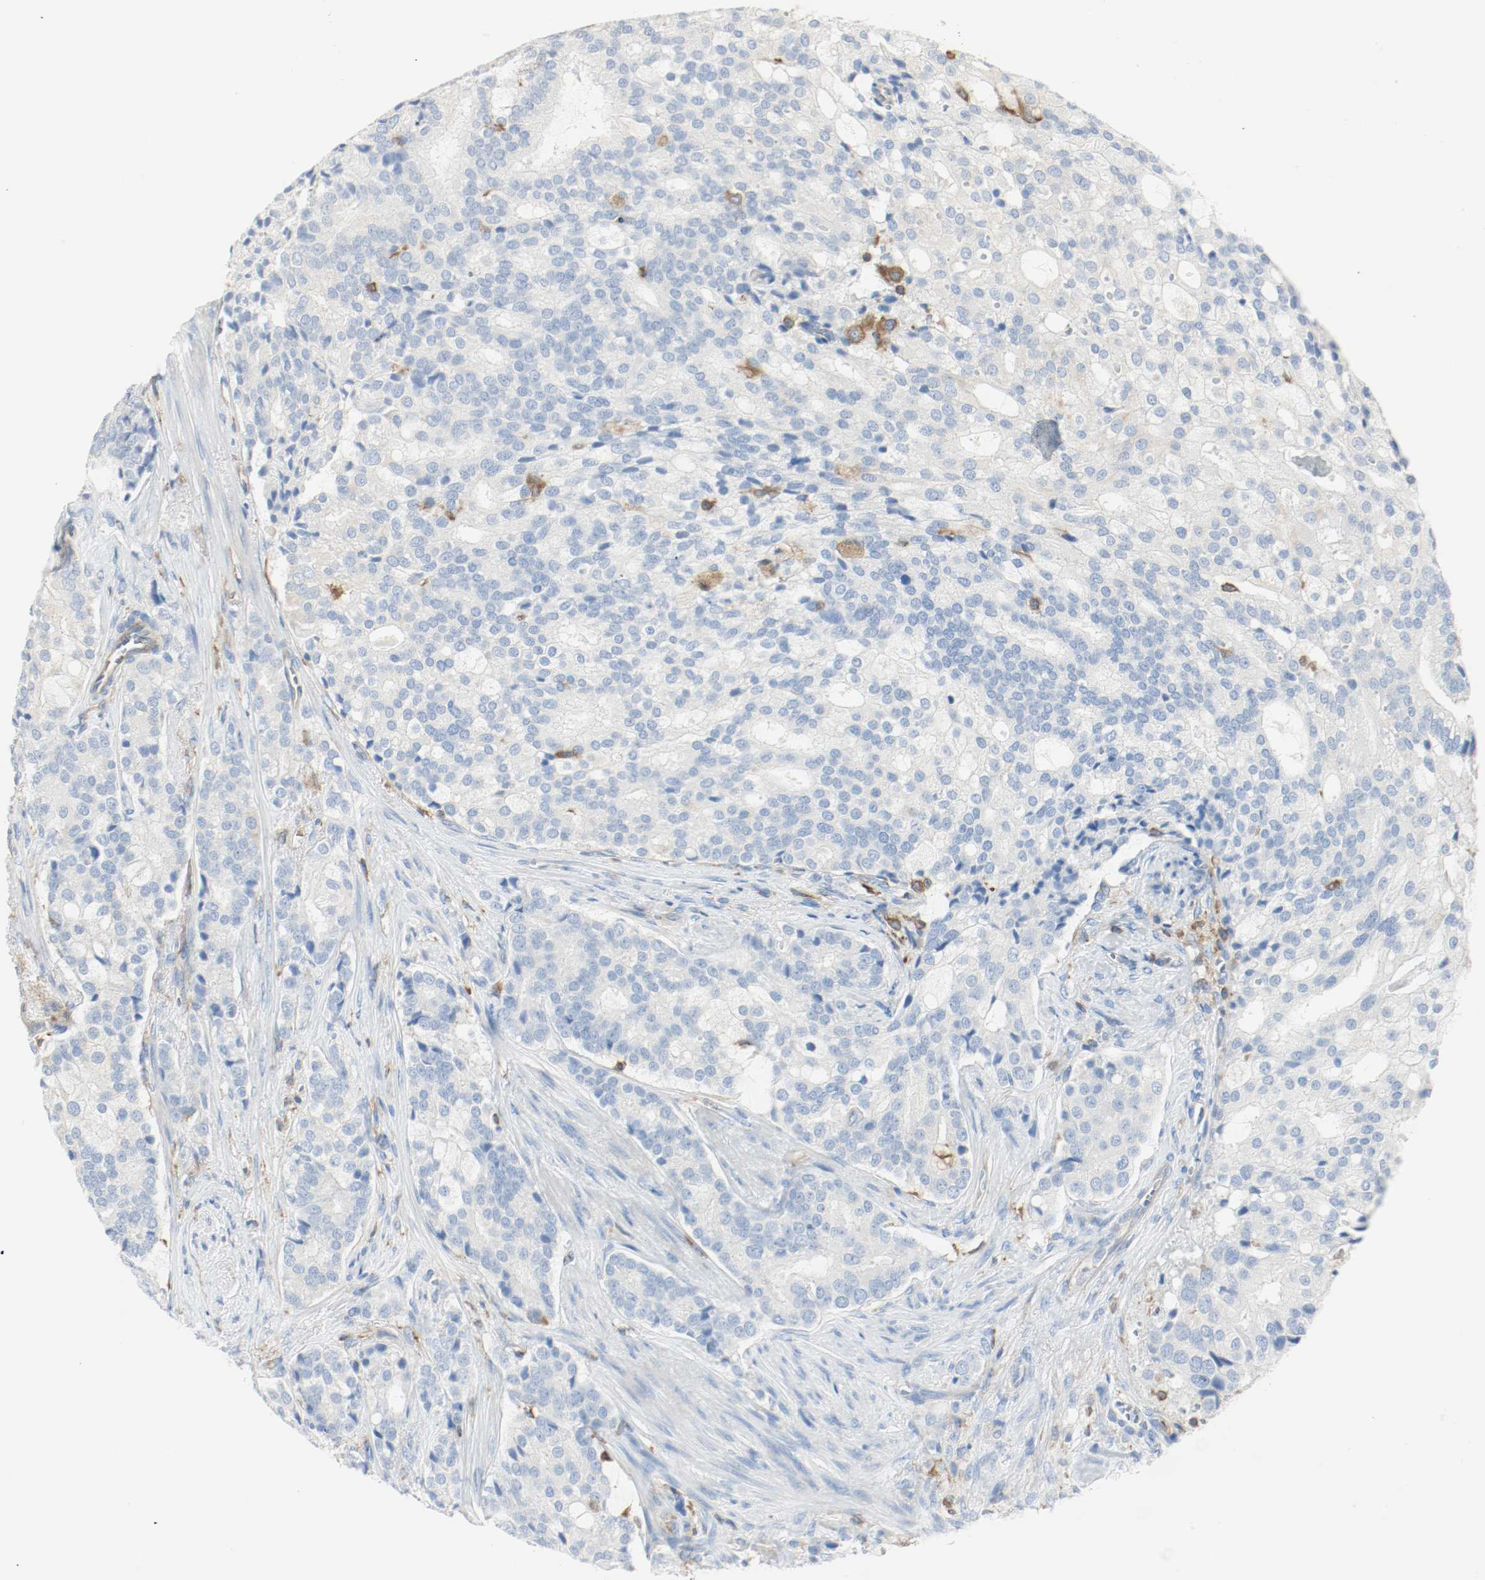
{"staining": {"intensity": "negative", "quantity": "none", "location": "none"}, "tissue": "prostate cancer", "cell_type": "Tumor cells", "image_type": "cancer", "snomed": [{"axis": "morphology", "description": "Adenocarcinoma, Low grade"}, {"axis": "topography", "description": "Prostate"}], "caption": "An IHC image of prostate cancer is shown. There is no staining in tumor cells of prostate cancer. Nuclei are stained in blue.", "gene": "ARPC1B", "patient": {"sex": "male", "age": 58}}